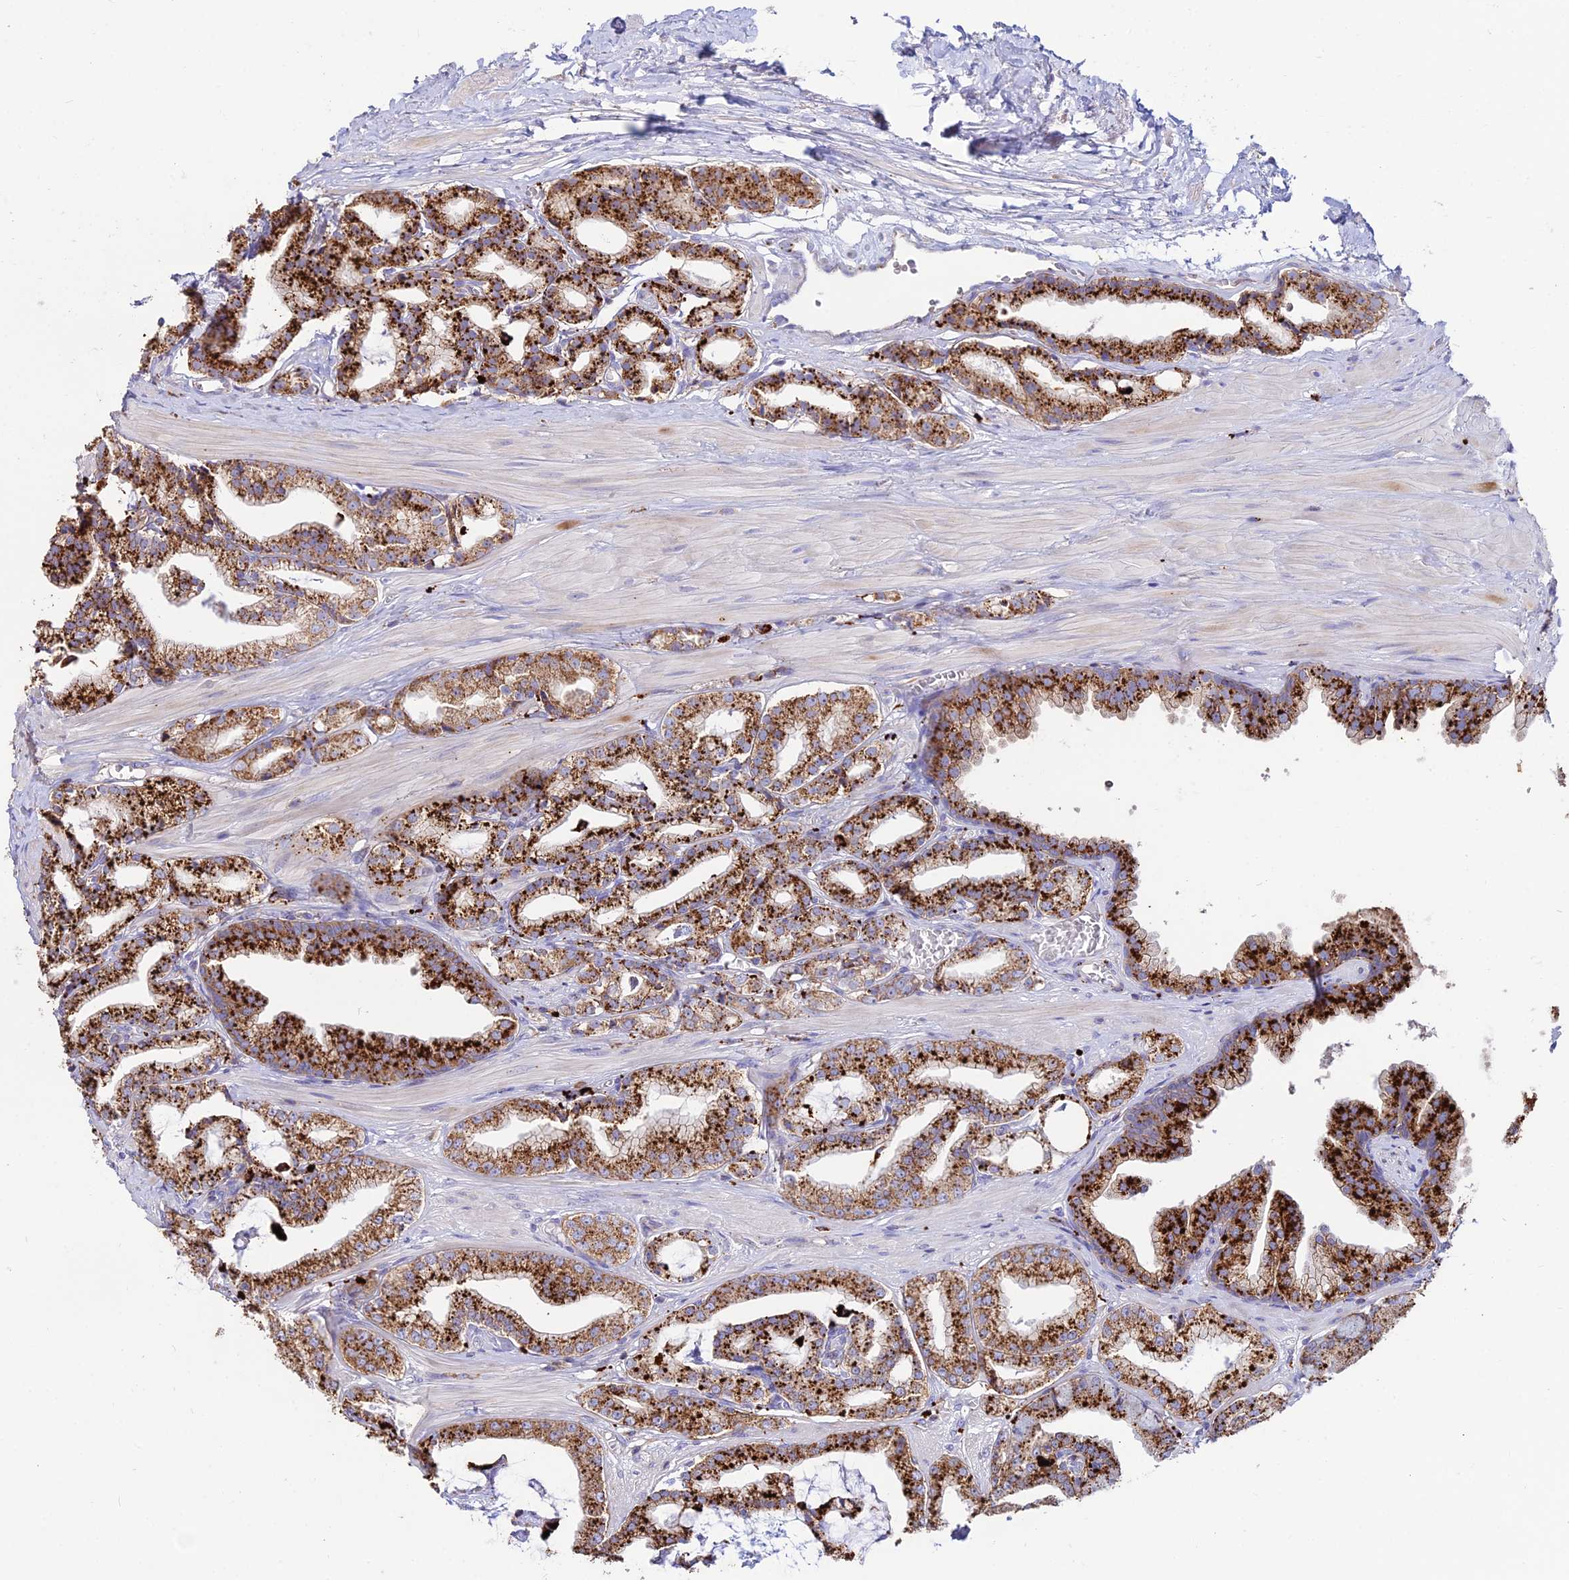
{"staining": {"intensity": "strong", "quantity": ">75%", "location": "cytoplasmic/membranous"}, "tissue": "prostate cancer", "cell_type": "Tumor cells", "image_type": "cancer", "snomed": [{"axis": "morphology", "description": "Adenocarcinoma, High grade"}, {"axis": "topography", "description": "Prostate"}], "caption": "Protein expression analysis of human prostate adenocarcinoma (high-grade) reveals strong cytoplasmic/membranous staining in about >75% of tumor cells.", "gene": "PNLIPRP3", "patient": {"sex": "male", "age": 71}}